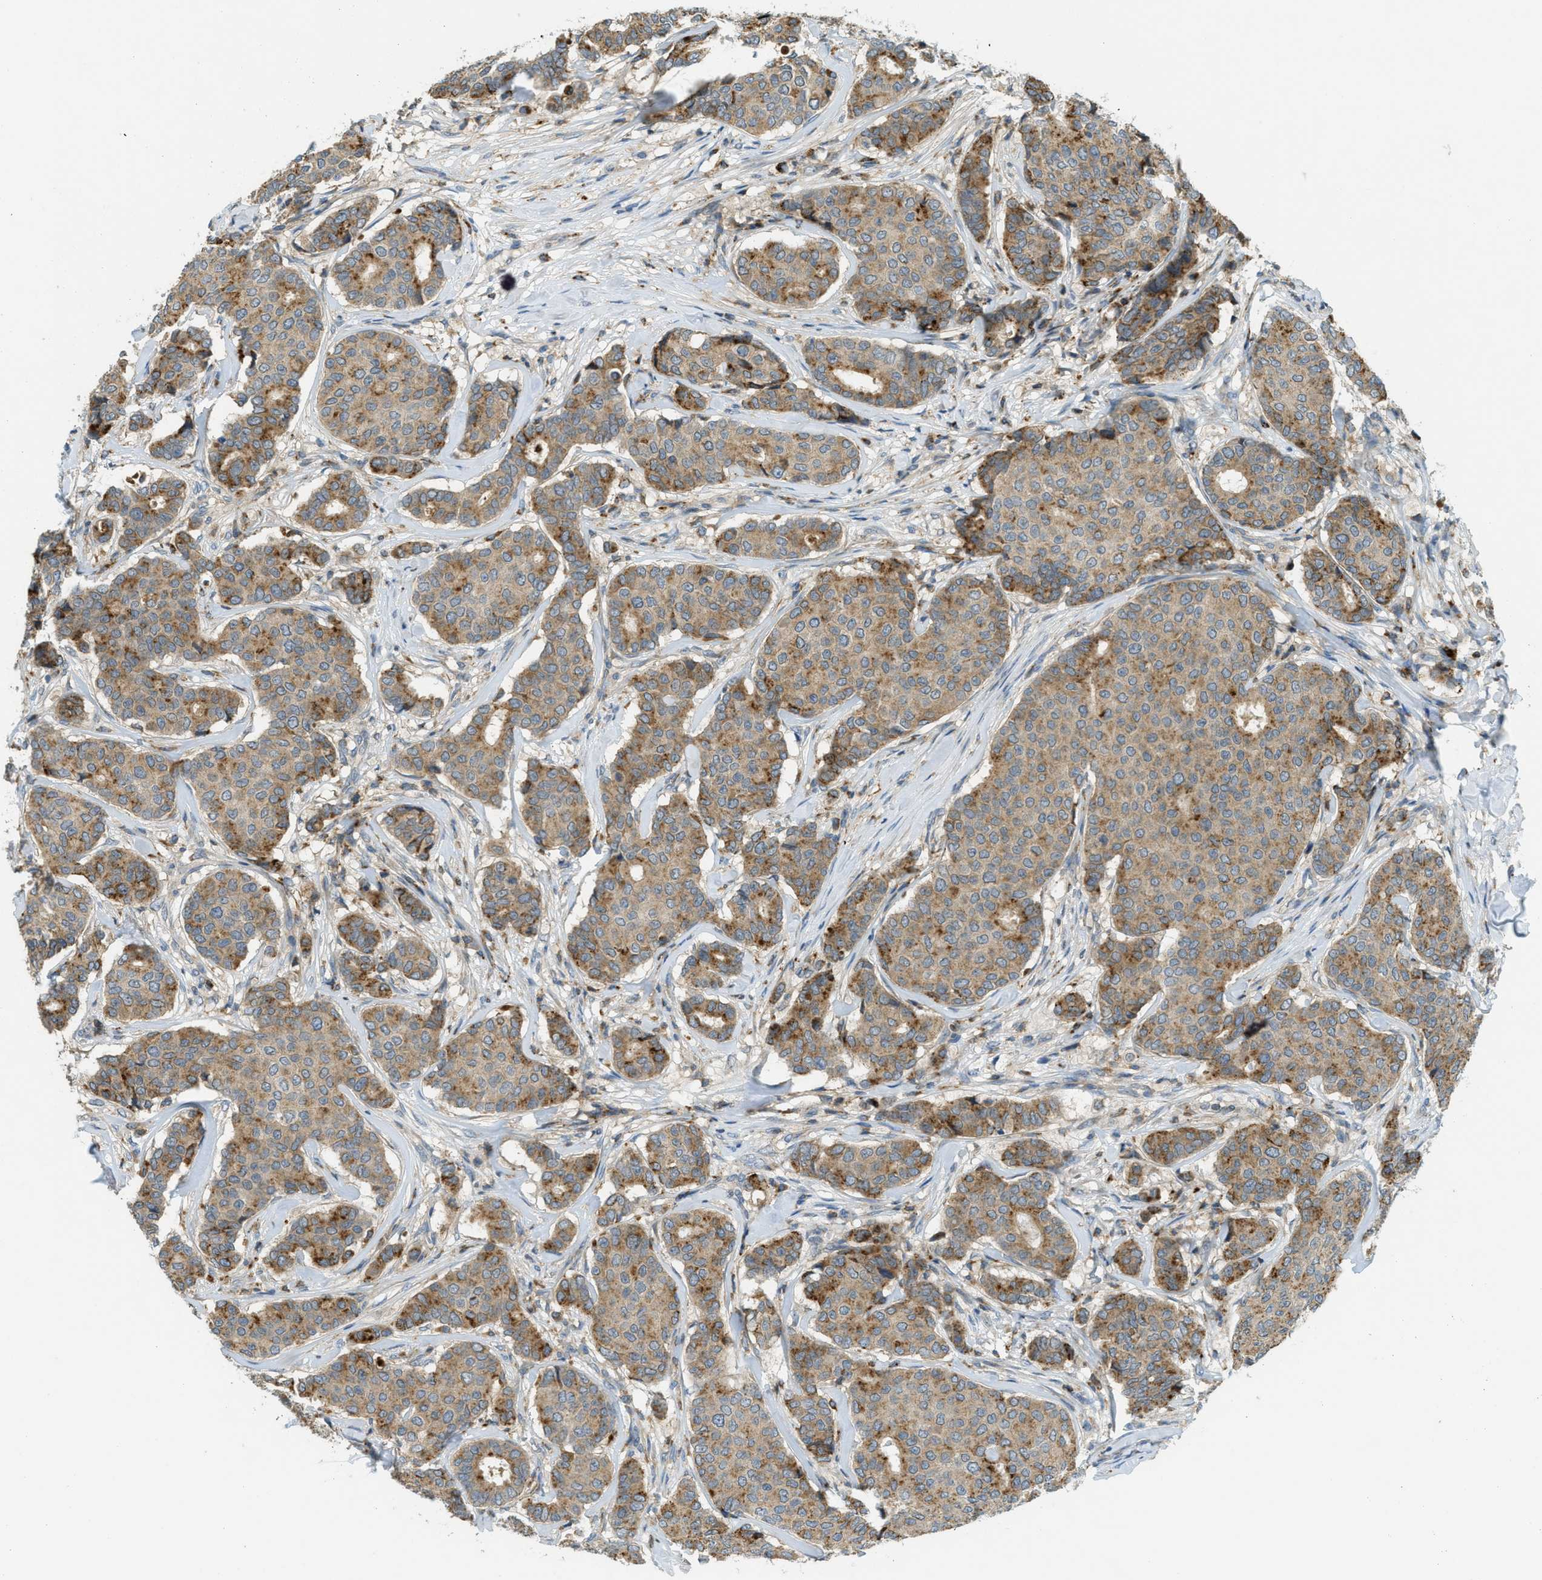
{"staining": {"intensity": "moderate", "quantity": ">75%", "location": "cytoplasmic/membranous"}, "tissue": "breast cancer", "cell_type": "Tumor cells", "image_type": "cancer", "snomed": [{"axis": "morphology", "description": "Duct carcinoma"}, {"axis": "topography", "description": "Breast"}], "caption": "Breast invasive ductal carcinoma tissue shows moderate cytoplasmic/membranous staining in approximately >75% of tumor cells, visualized by immunohistochemistry. Immunohistochemistry (ihc) stains the protein in brown and the nuclei are stained blue.", "gene": "PLBD2", "patient": {"sex": "female", "age": 75}}